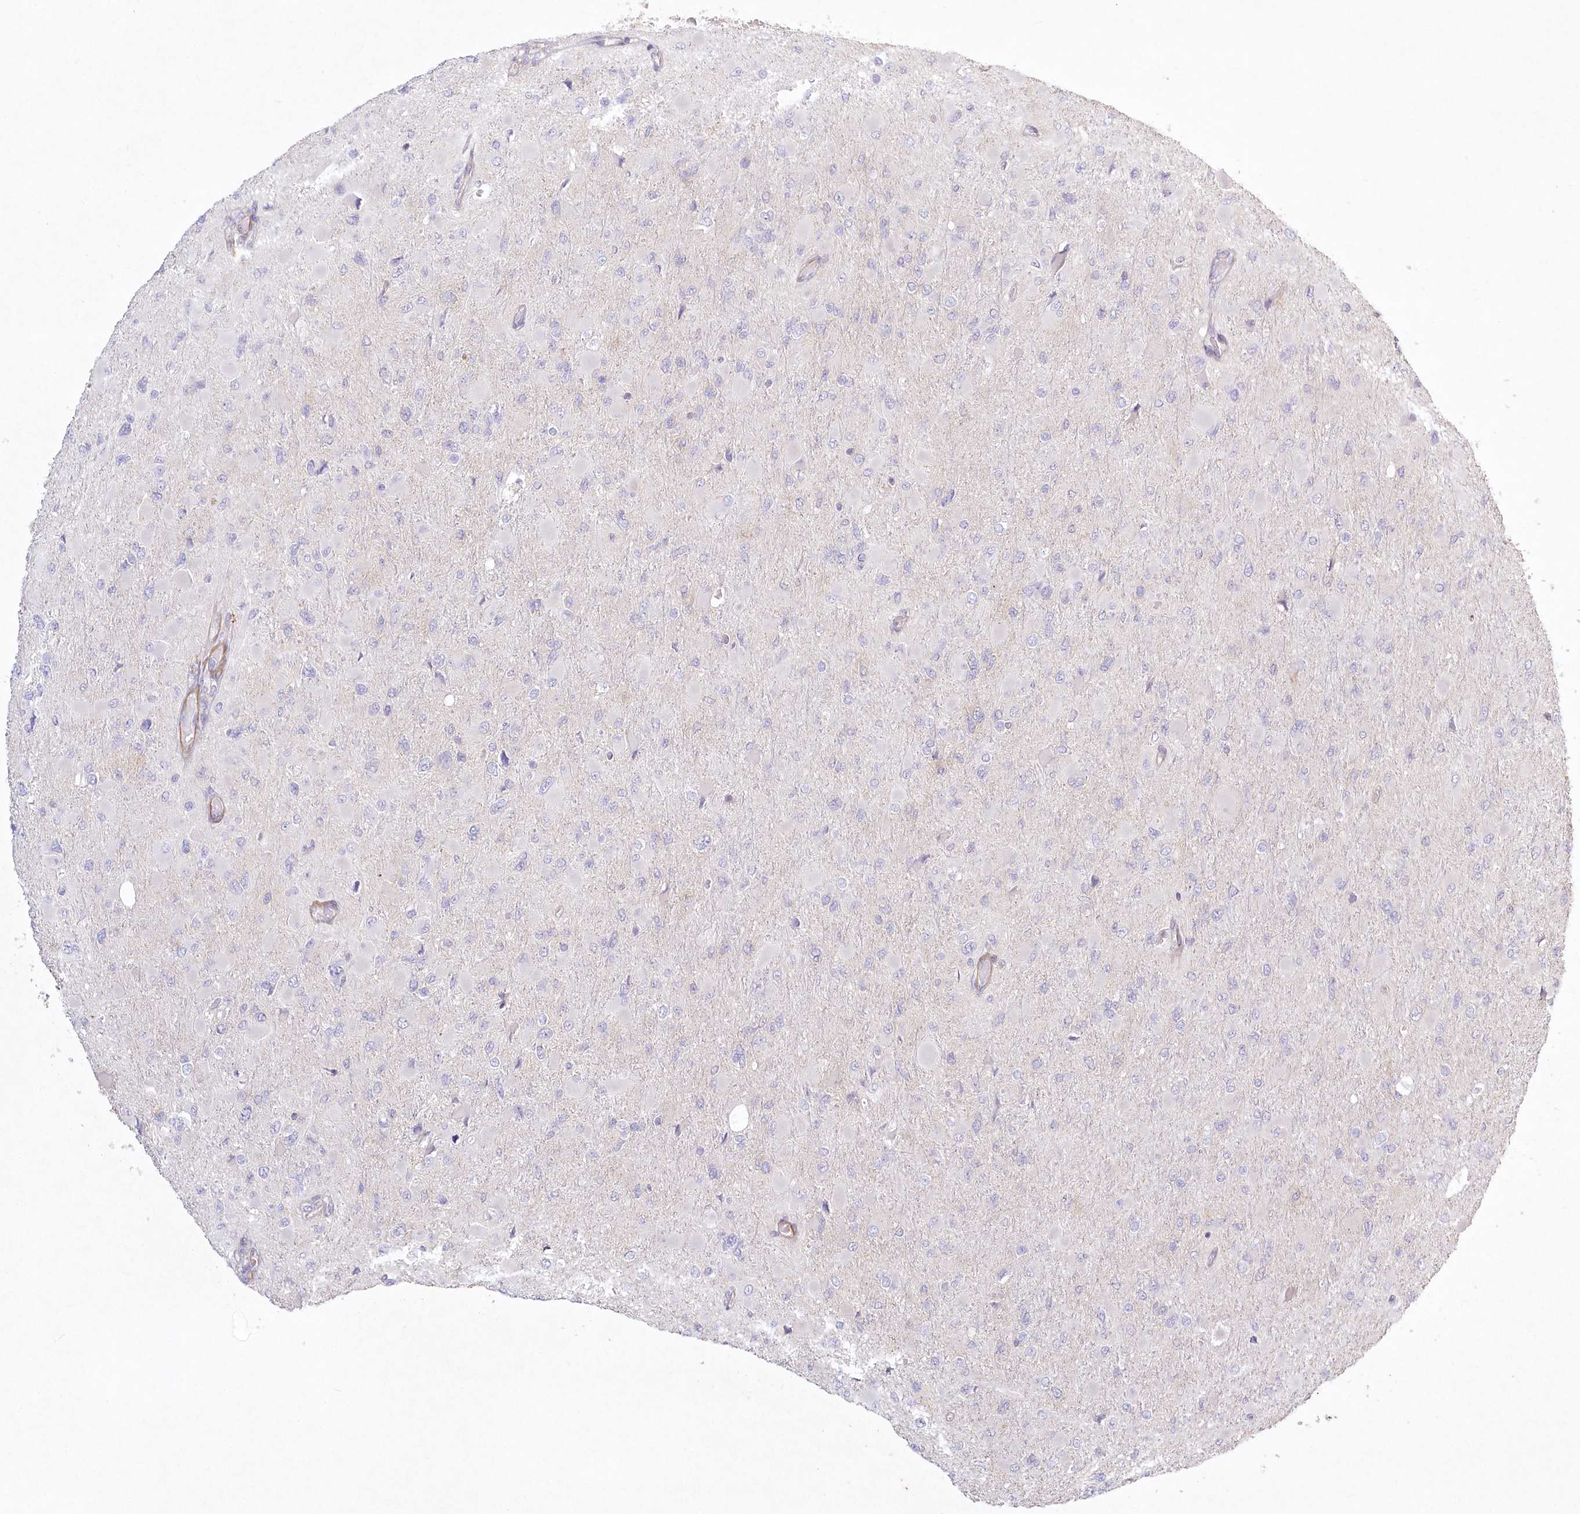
{"staining": {"intensity": "negative", "quantity": "none", "location": "none"}, "tissue": "glioma", "cell_type": "Tumor cells", "image_type": "cancer", "snomed": [{"axis": "morphology", "description": "Glioma, malignant, High grade"}, {"axis": "topography", "description": "Cerebral cortex"}], "caption": "Tumor cells are negative for protein expression in human malignant glioma (high-grade).", "gene": "INPP4B", "patient": {"sex": "female", "age": 36}}